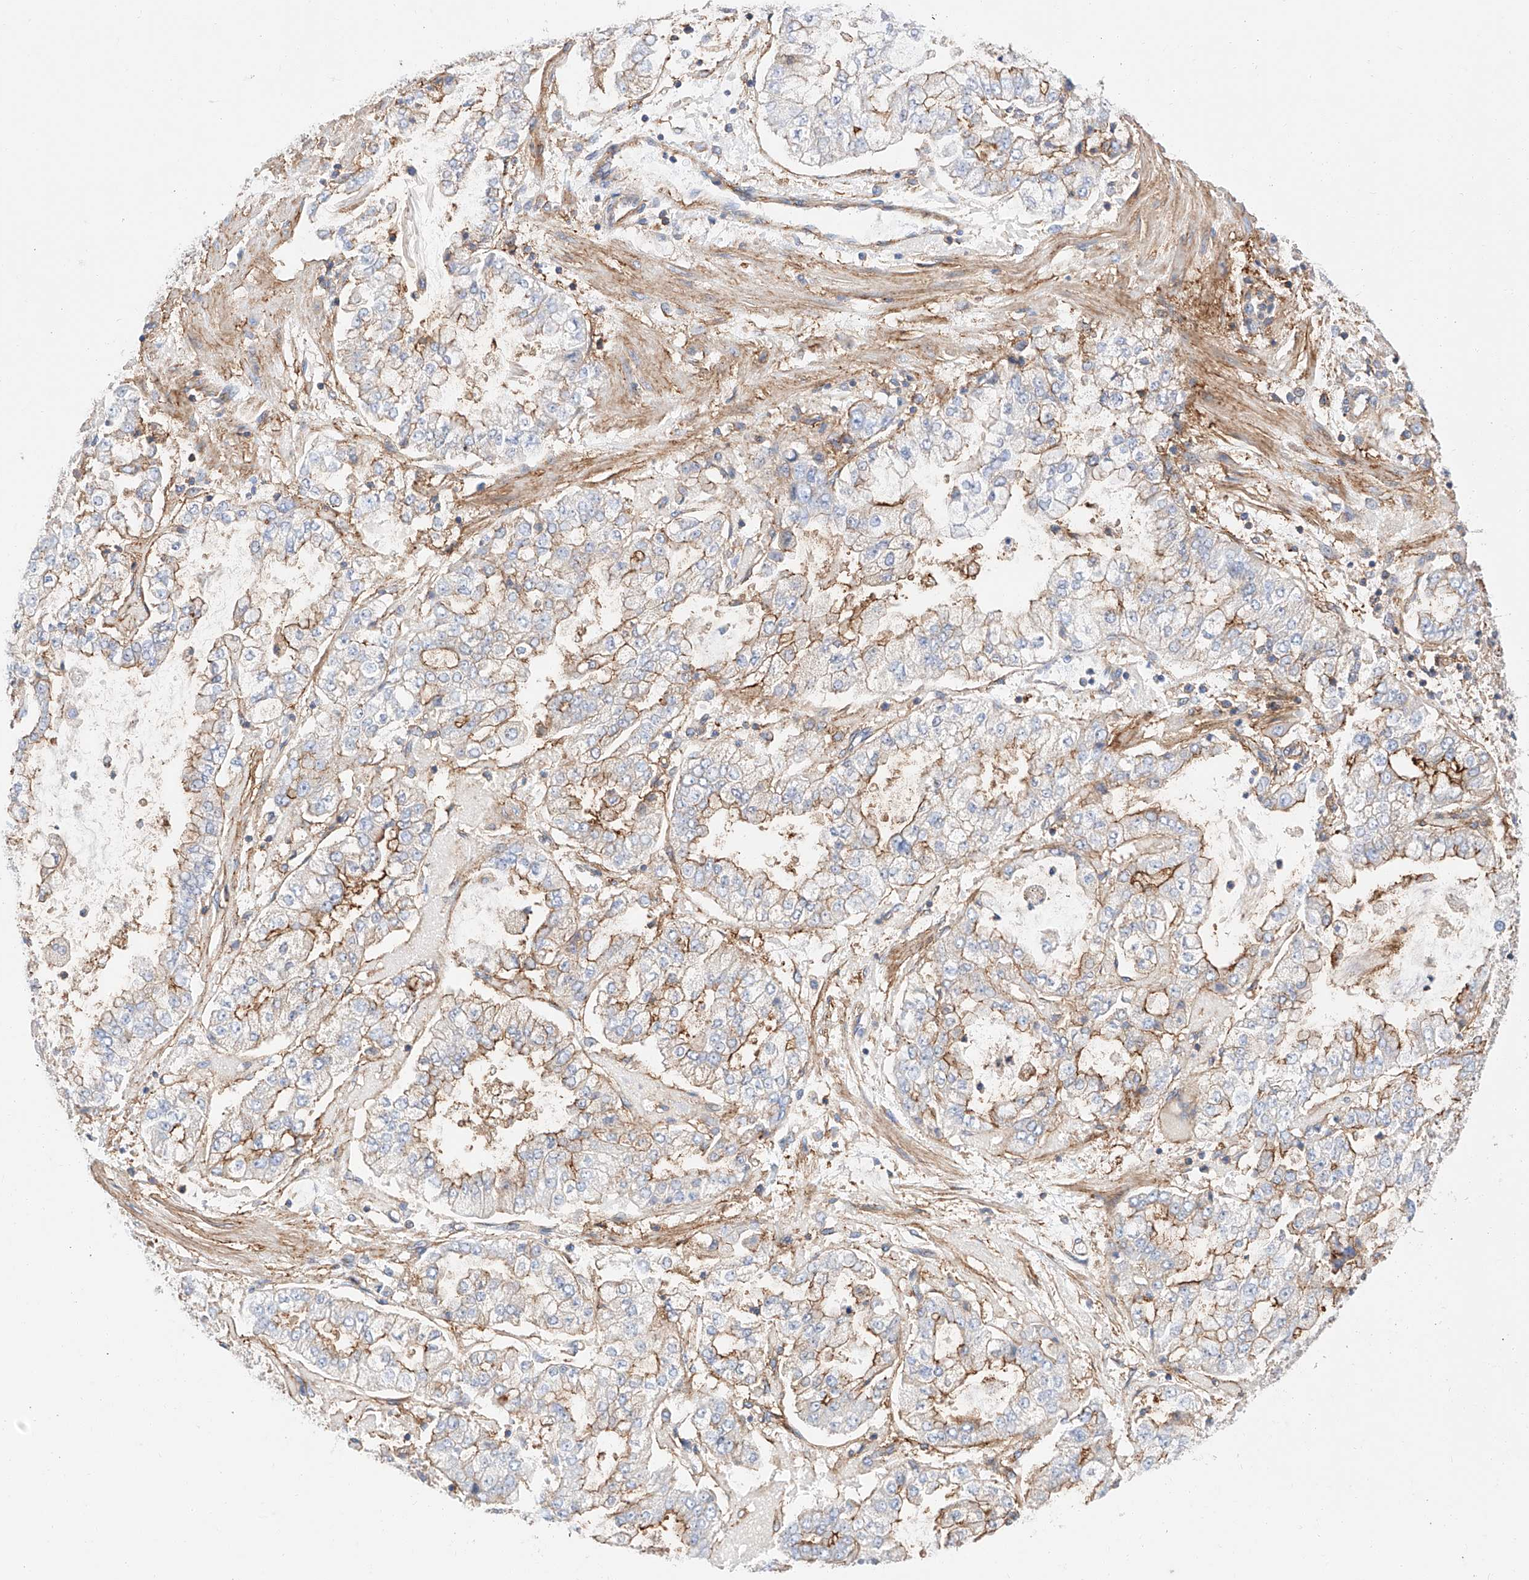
{"staining": {"intensity": "moderate", "quantity": "25%-75%", "location": "cytoplasmic/membranous"}, "tissue": "stomach cancer", "cell_type": "Tumor cells", "image_type": "cancer", "snomed": [{"axis": "morphology", "description": "Adenocarcinoma, NOS"}, {"axis": "topography", "description": "Stomach"}], "caption": "The micrograph shows a brown stain indicating the presence of a protein in the cytoplasmic/membranous of tumor cells in adenocarcinoma (stomach). The staining is performed using DAB (3,3'-diaminobenzidine) brown chromogen to label protein expression. The nuclei are counter-stained blue using hematoxylin.", "gene": "HAUS4", "patient": {"sex": "male", "age": 76}}